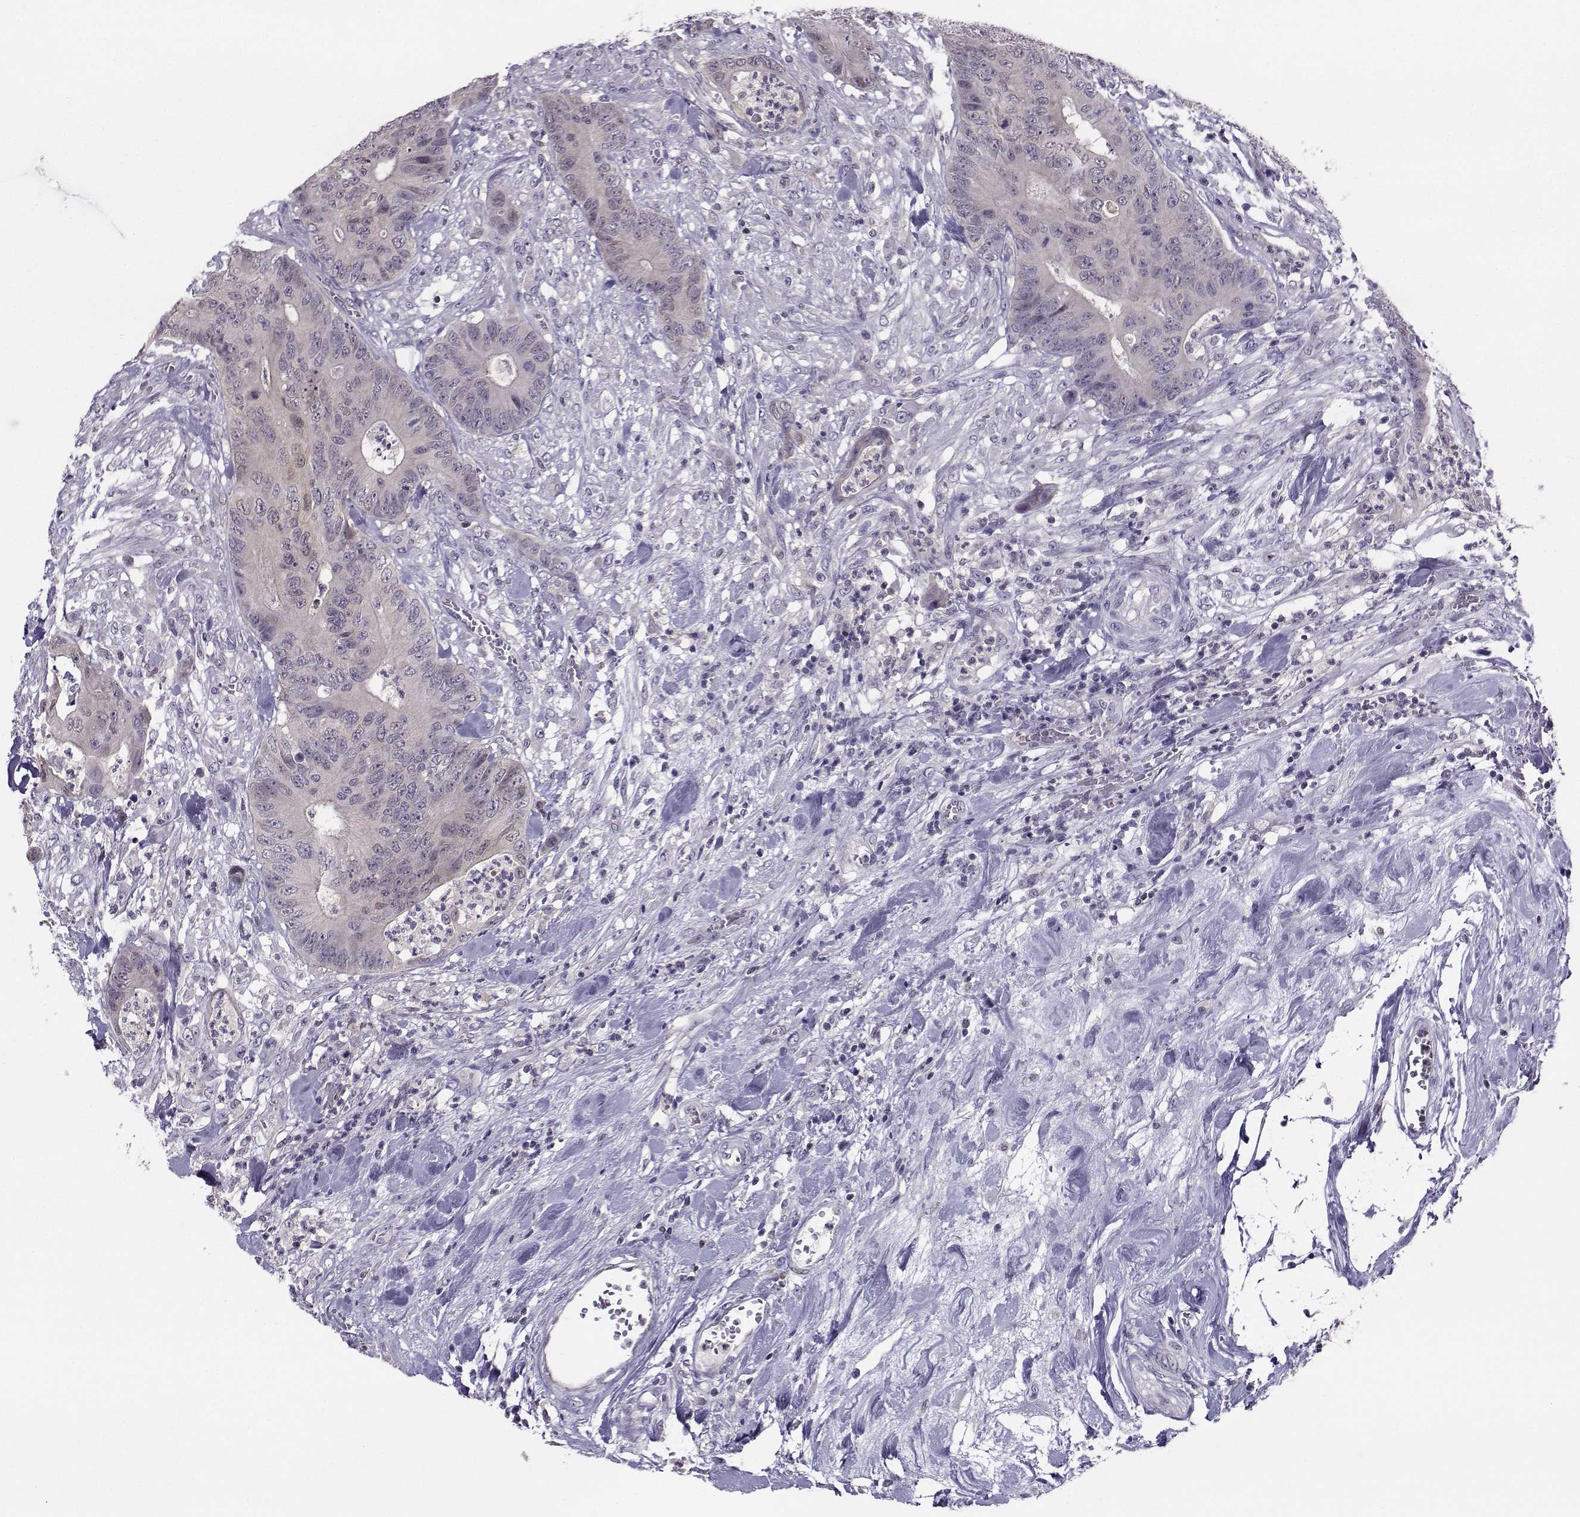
{"staining": {"intensity": "weak", "quantity": "<25%", "location": "cytoplasmic/membranous"}, "tissue": "colorectal cancer", "cell_type": "Tumor cells", "image_type": "cancer", "snomed": [{"axis": "morphology", "description": "Adenocarcinoma, NOS"}, {"axis": "topography", "description": "Colon"}], "caption": "A photomicrograph of colorectal cancer stained for a protein shows no brown staining in tumor cells.", "gene": "PGK1", "patient": {"sex": "male", "age": 84}}